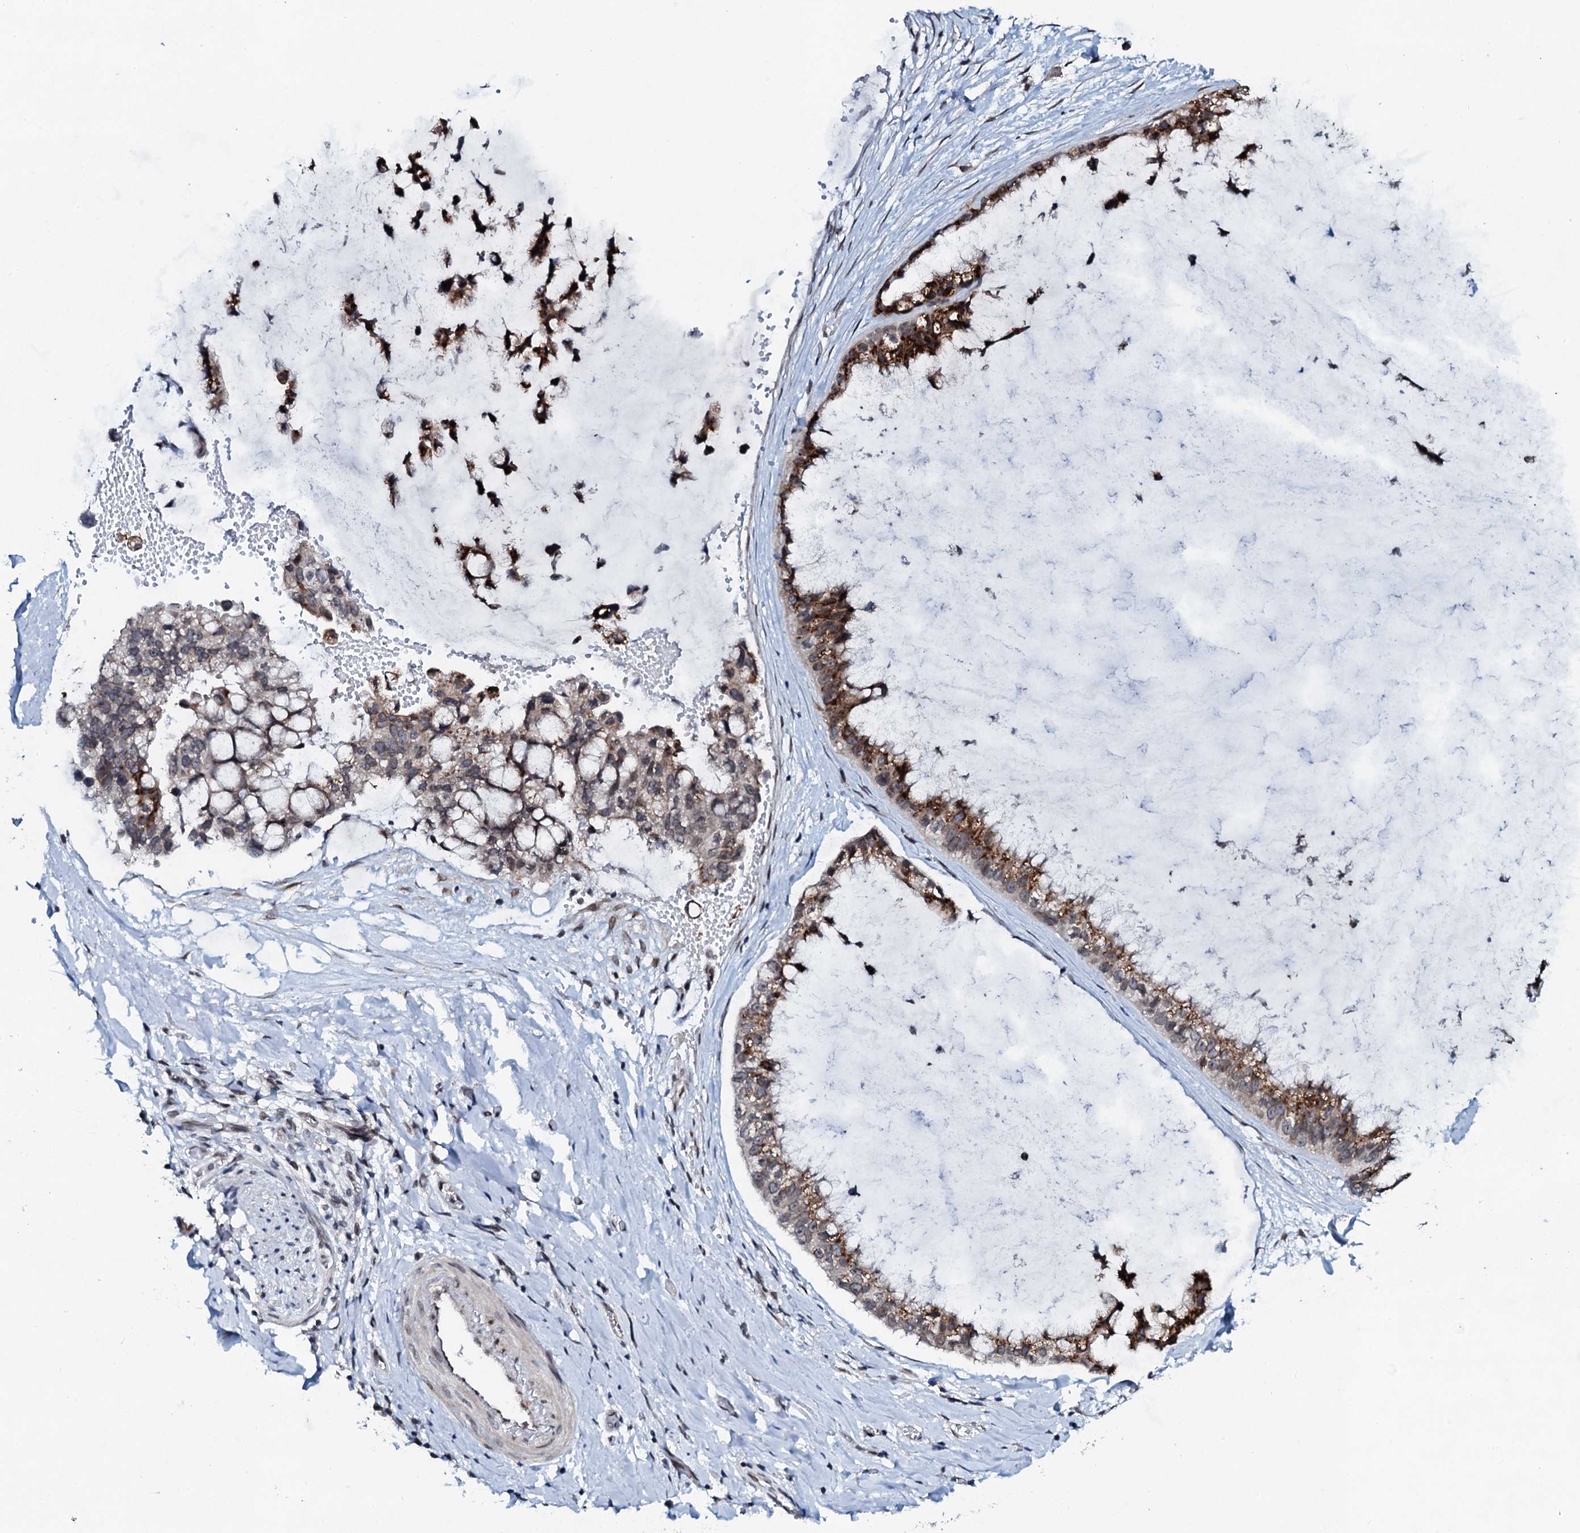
{"staining": {"intensity": "strong", "quantity": "25%-75%", "location": "cytoplasmic/membranous"}, "tissue": "ovarian cancer", "cell_type": "Tumor cells", "image_type": "cancer", "snomed": [{"axis": "morphology", "description": "Cystadenocarcinoma, mucinous, NOS"}, {"axis": "topography", "description": "Ovary"}], "caption": "A high-resolution image shows immunohistochemistry staining of ovarian cancer (mucinous cystadenocarcinoma), which demonstrates strong cytoplasmic/membranous expression in approximately 25%-75% of tumor cells.", "gene": "SNTA1", "patient": {"sex": "female", "age": 39}}